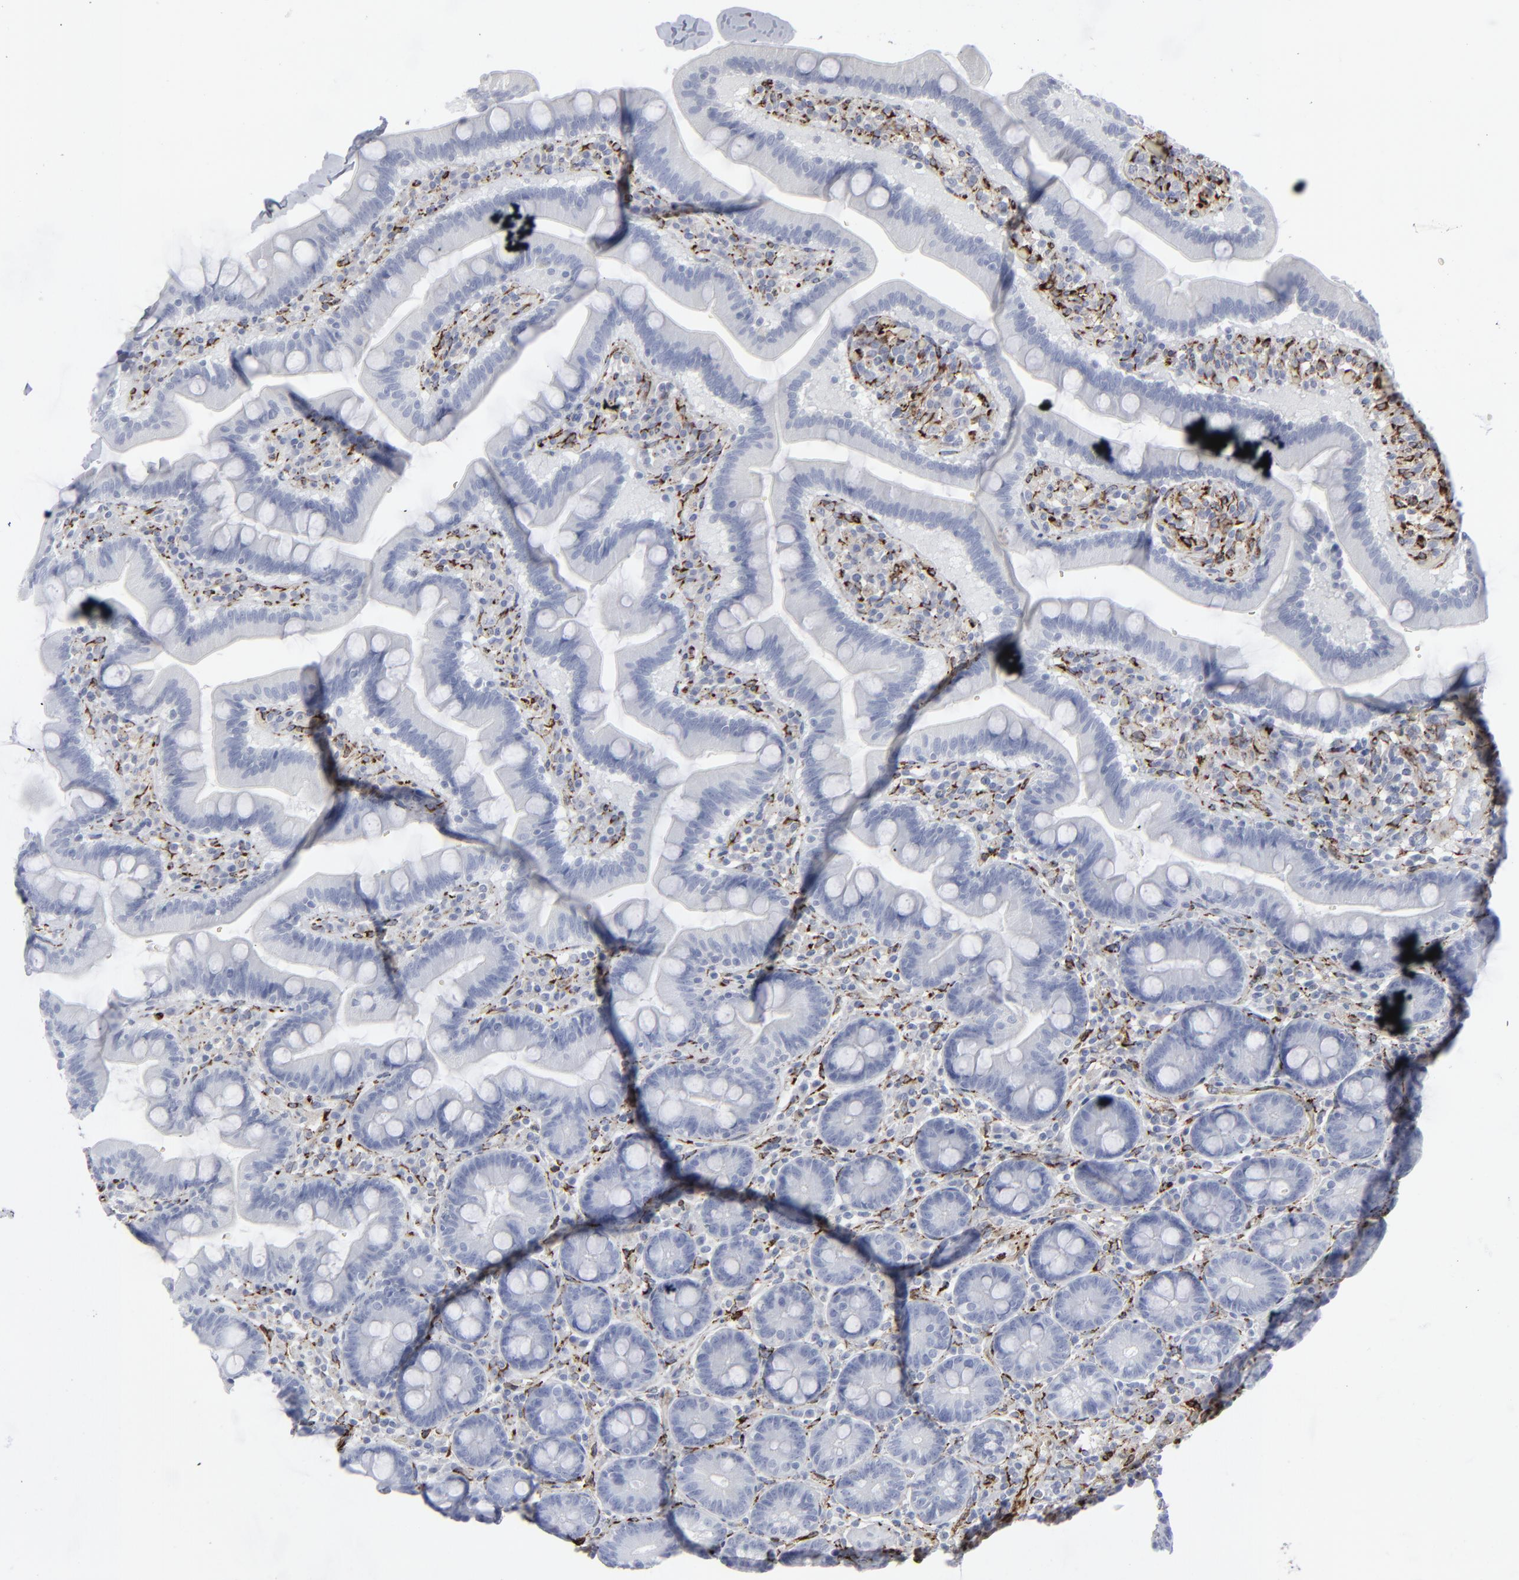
{"staining": {"intensity": "negative", "quantity": "none", "location": "none"}, "tissue": "duodenum", "cell_type": "Glandular cells", "image_type": "normal", "snomed": [{"axis": "morphology", "description": "Normal tissue, NOS"}, {"axis": "topography", "description": "Duodenum"}], "caption": "DAB immunohistochemical staining of normal duodenum exhibits no significant expression in glandular cells. (Brightfield microscopy of DAB immunohistochemistry (IHC) at high magnification).", "gene": "SPARC", "patient": {"sex": "male", "age": 66}}